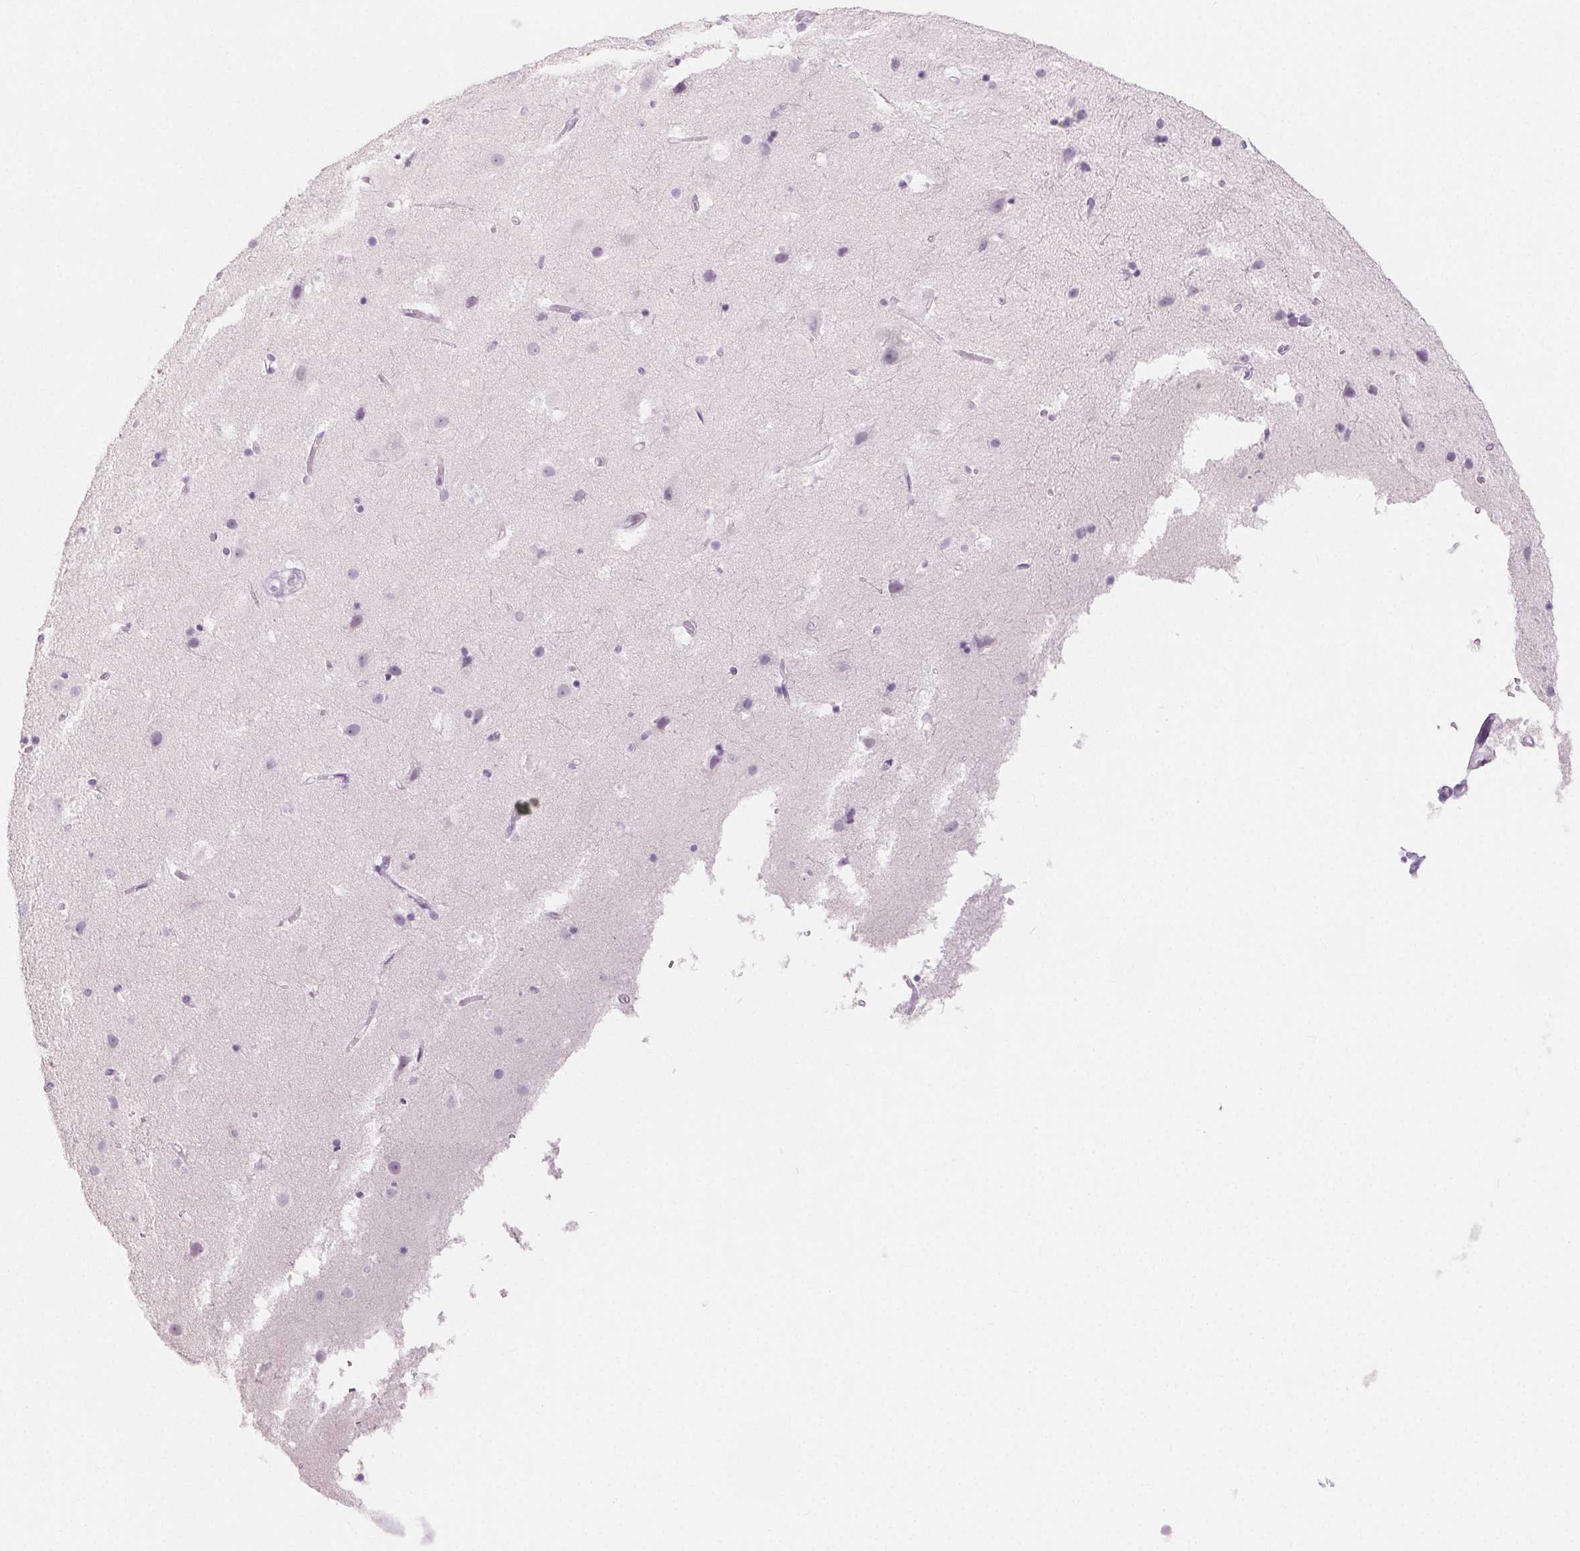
{"staining": {"intensity": "negative", "quantity": "none", "location": "none"}, "tissue": "cerebral cortex", "cell_type": "Endothelial cells", "image_type": "normal", "snomed": [{"axis": "morphology", "description": "Normal tissue, NOS"}, {"axis": "topography", "description": "Cerebral cortex"}], "caption": "IHC micrograph of normal human cerebral cortex stained for a protein (brown), which demonstrates no positivity in endothelial cells.", "gene": "SPRR3", "patient": {"sex": "female", "age": 52}}